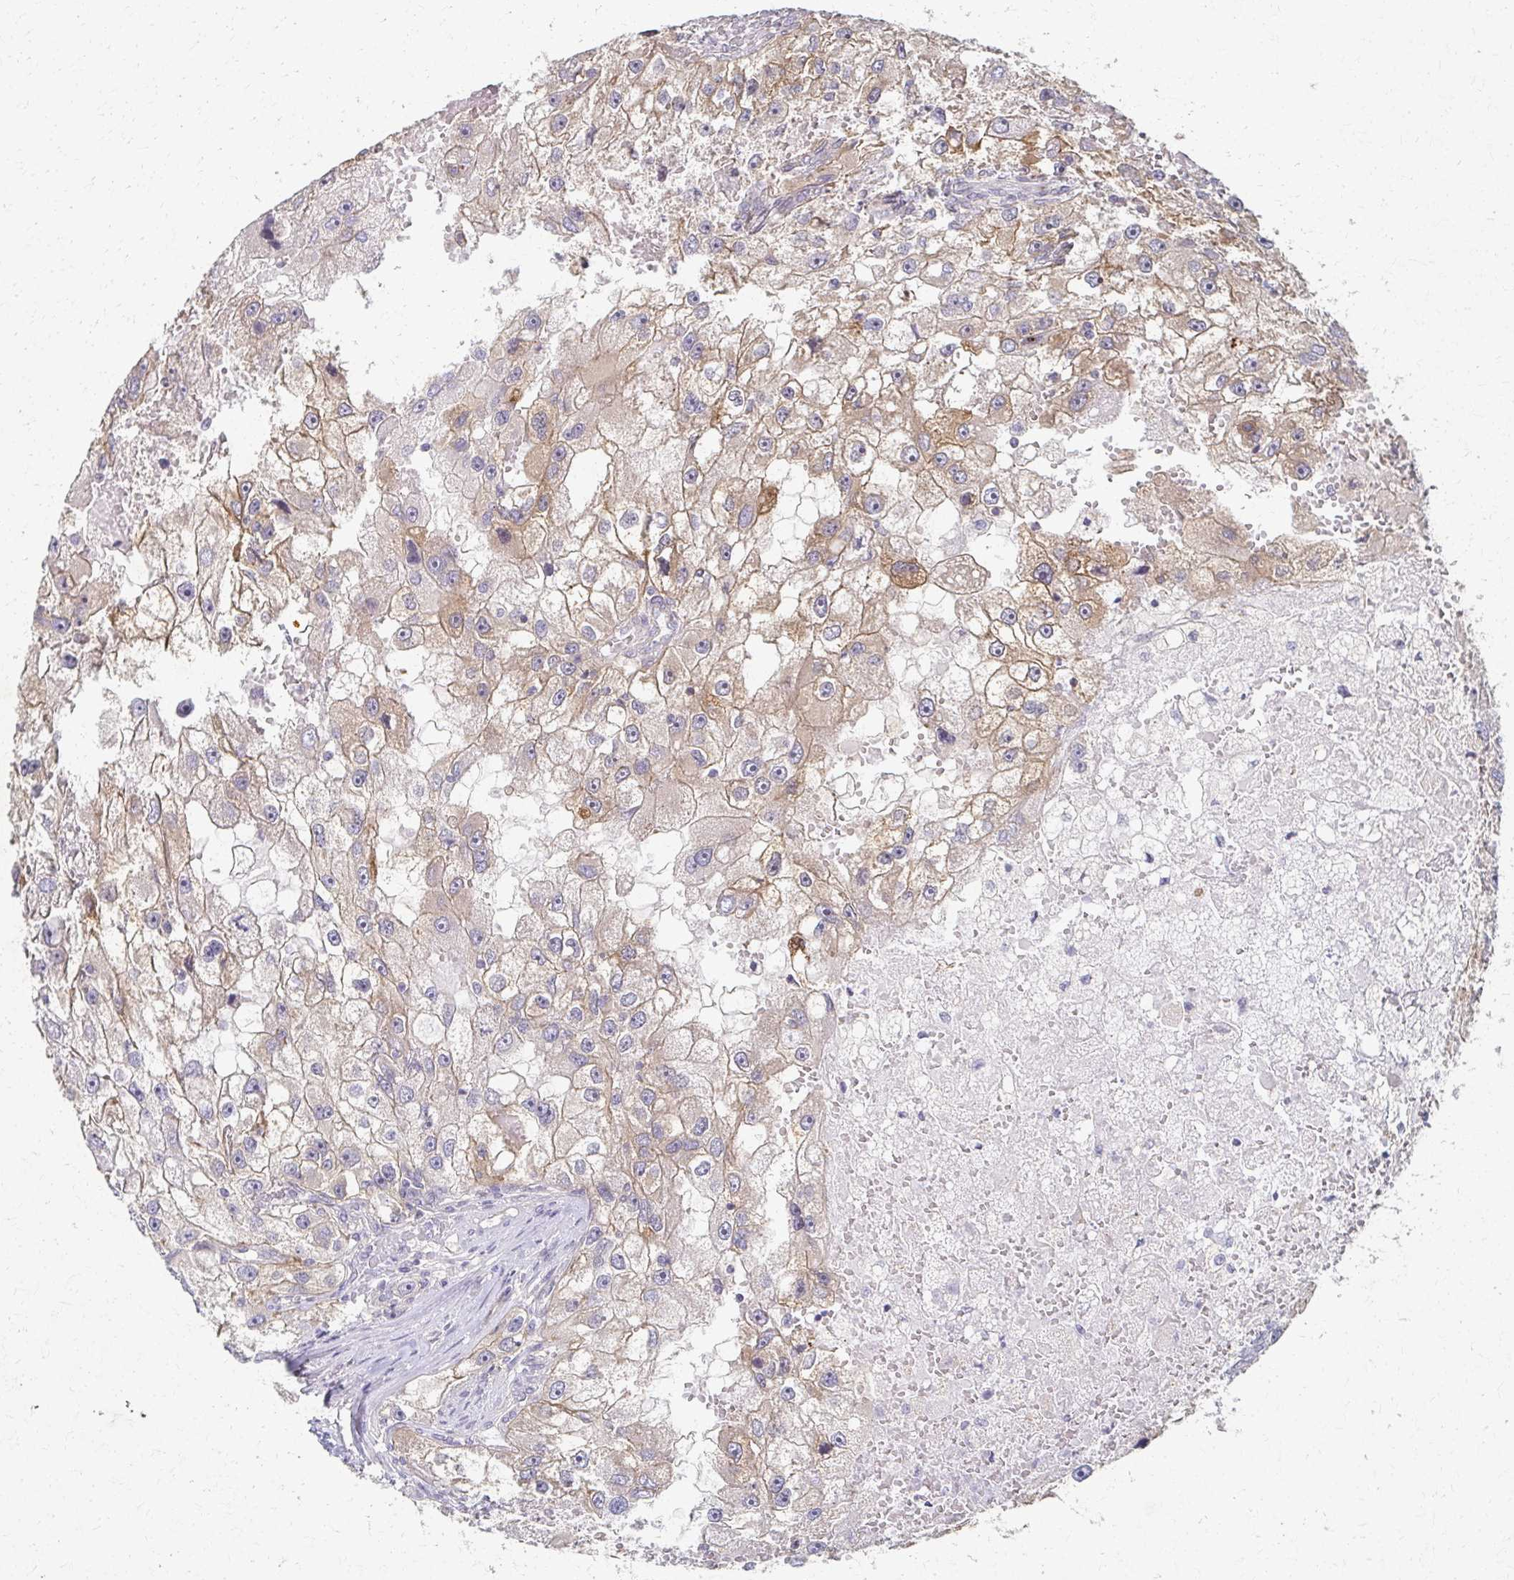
{"staining": {"intensity": "moderate", "quantity": "25%-75%", "location": "cytoplasmic/membranous"}, "tissue": "renal cancer", "cell_type": "Tumor cells", "image_type": "cancer", "snomed": [{"axis": "morphology", "description": "Adenocarcinoma, NOS"}, {"axis": "topography", "description": "Kidney"}], "caption": "DAB (3,3'-diaminobenzidine) immunohistochemical staining of human renal cancer displays moderate cytoplasmic/membranous protein staining in about 25%-75% of tumor cells.", "gene": "EOLA2", "patient": {"sex": "male", "age": 63}}